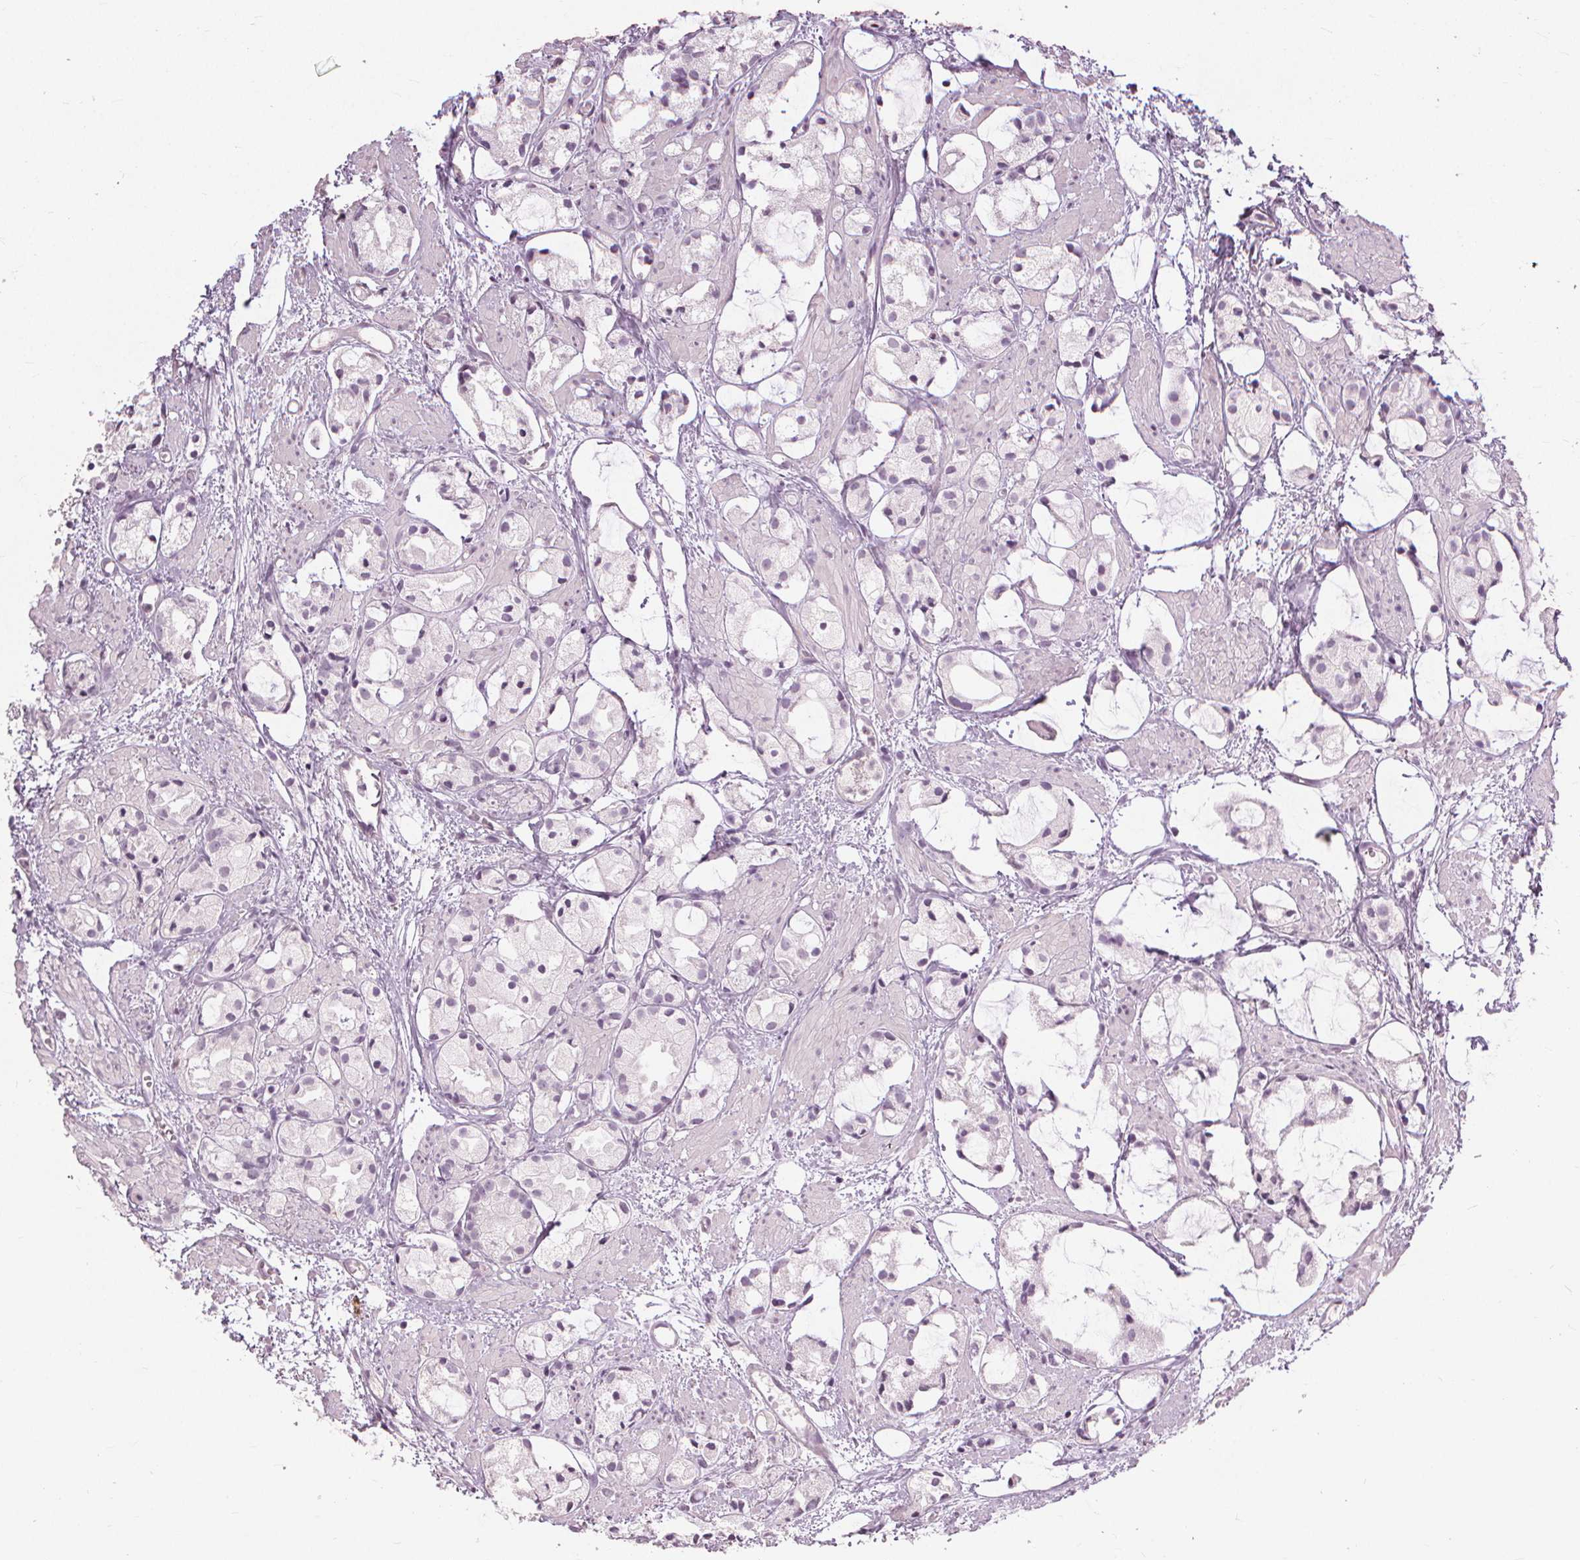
{"staining": {"intensity": "negative", "quantity": "none", "location": "none"}, "tissue": "prostate cancer", "cell_type": "Tumor cells", "image_type": "cancer", "snomed": [{"axis": "morphology", "description": "Adenocarcinoma, High grade"}, {"axis": "topography", "description": "Prostate"}], "caption": "High magnification brightfield microscopy of high-grade adenocarcinoma (prostate) stained with DAB (3,3'-diaminobenzidine) (brown) and counterstained with hematoxylin (blue): tumor cells show no significant positivity.", "gene": "SFTPD", "patient": {"sex": "male", "age": 85}}